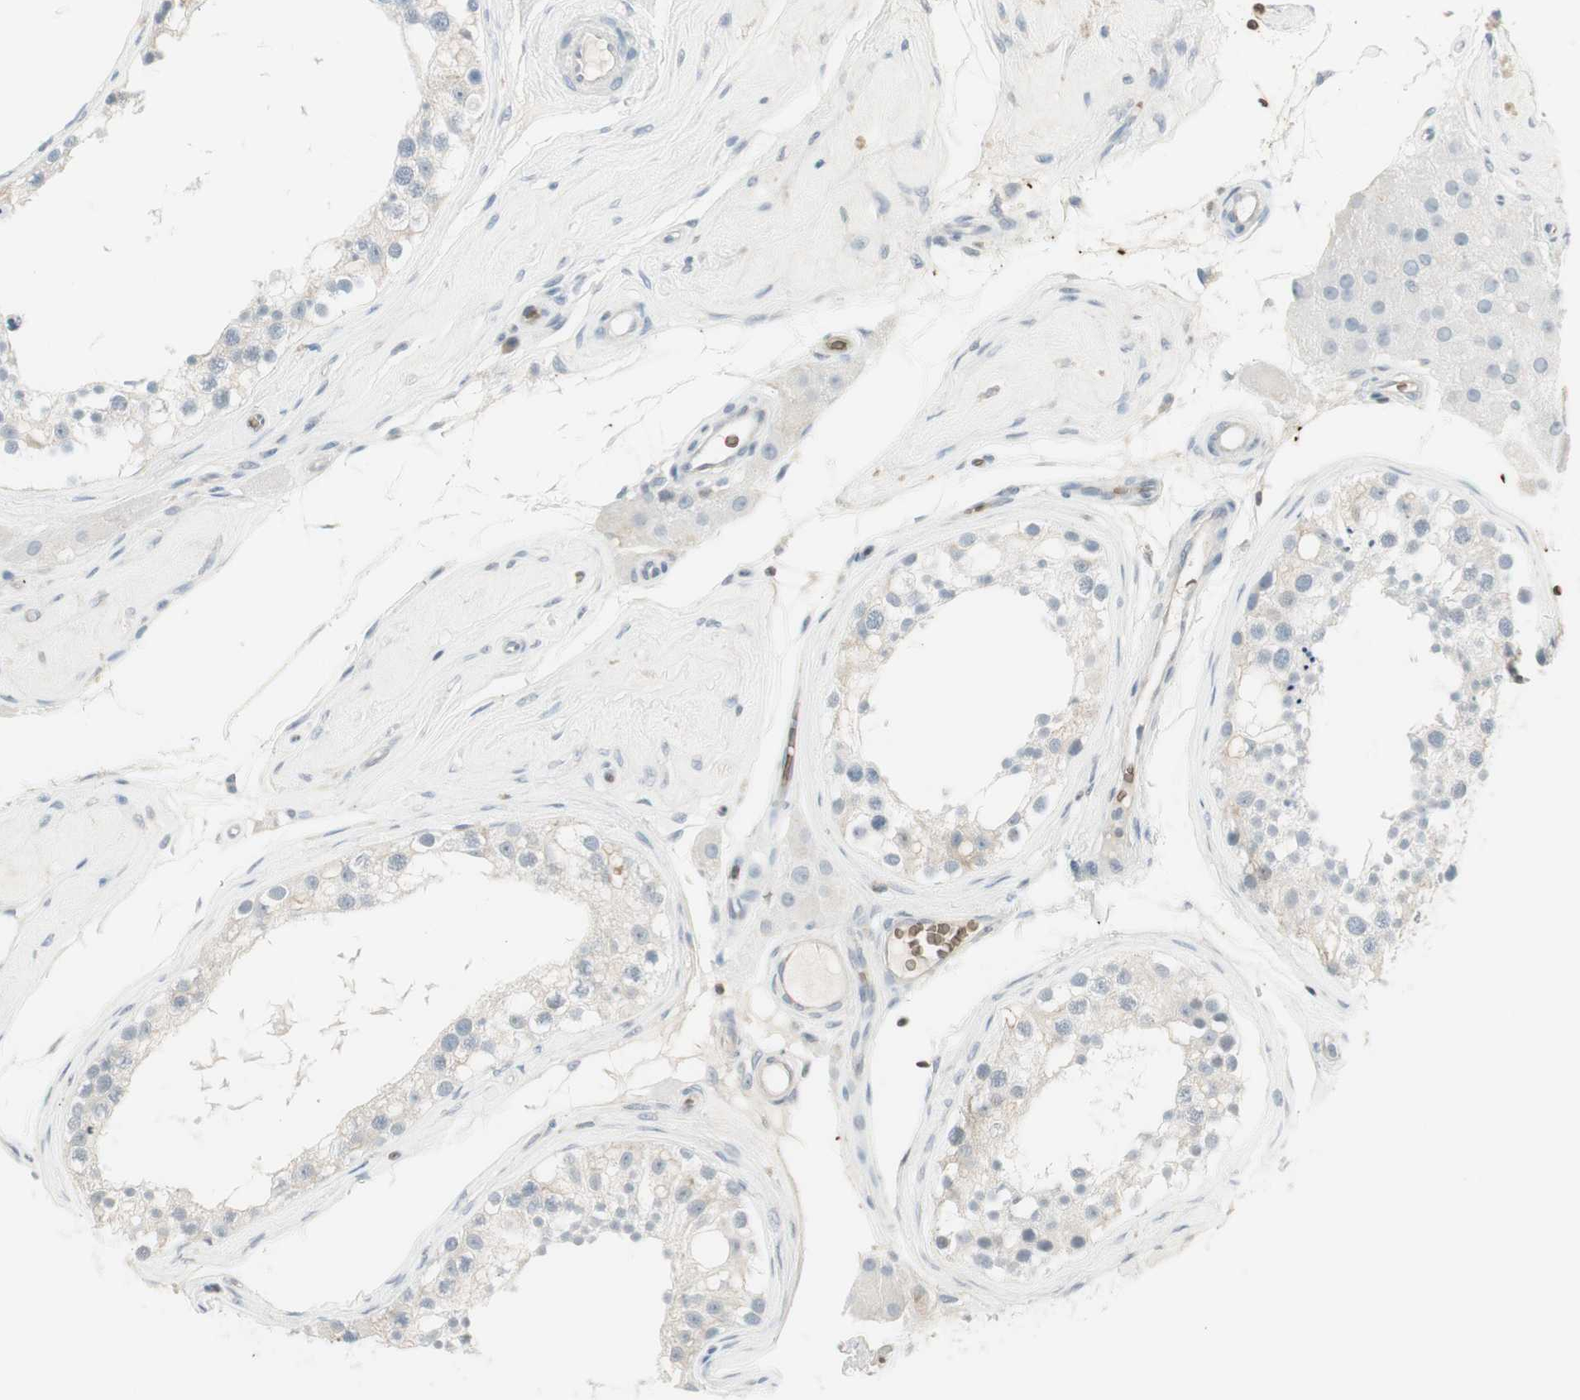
{"staining": {"intensity": "negative", "quantity": "none", "location": "none"}, "tissue": "testis", "cell_type": "Cells in seminiferous ducts", "image_type": "normal", "snomed": [{"axis": "morphology", "description": "Normal tissue, NOS"}, {"axis": "topography", "description": "Testis"}], "caption": "Cells in seminiferous ducts show no significant expression in normal testis. (IHC, brightfield microscopy, high magnification).", "gene": "MAP4K1", "patient": {"sex": "male", "age": 68}}